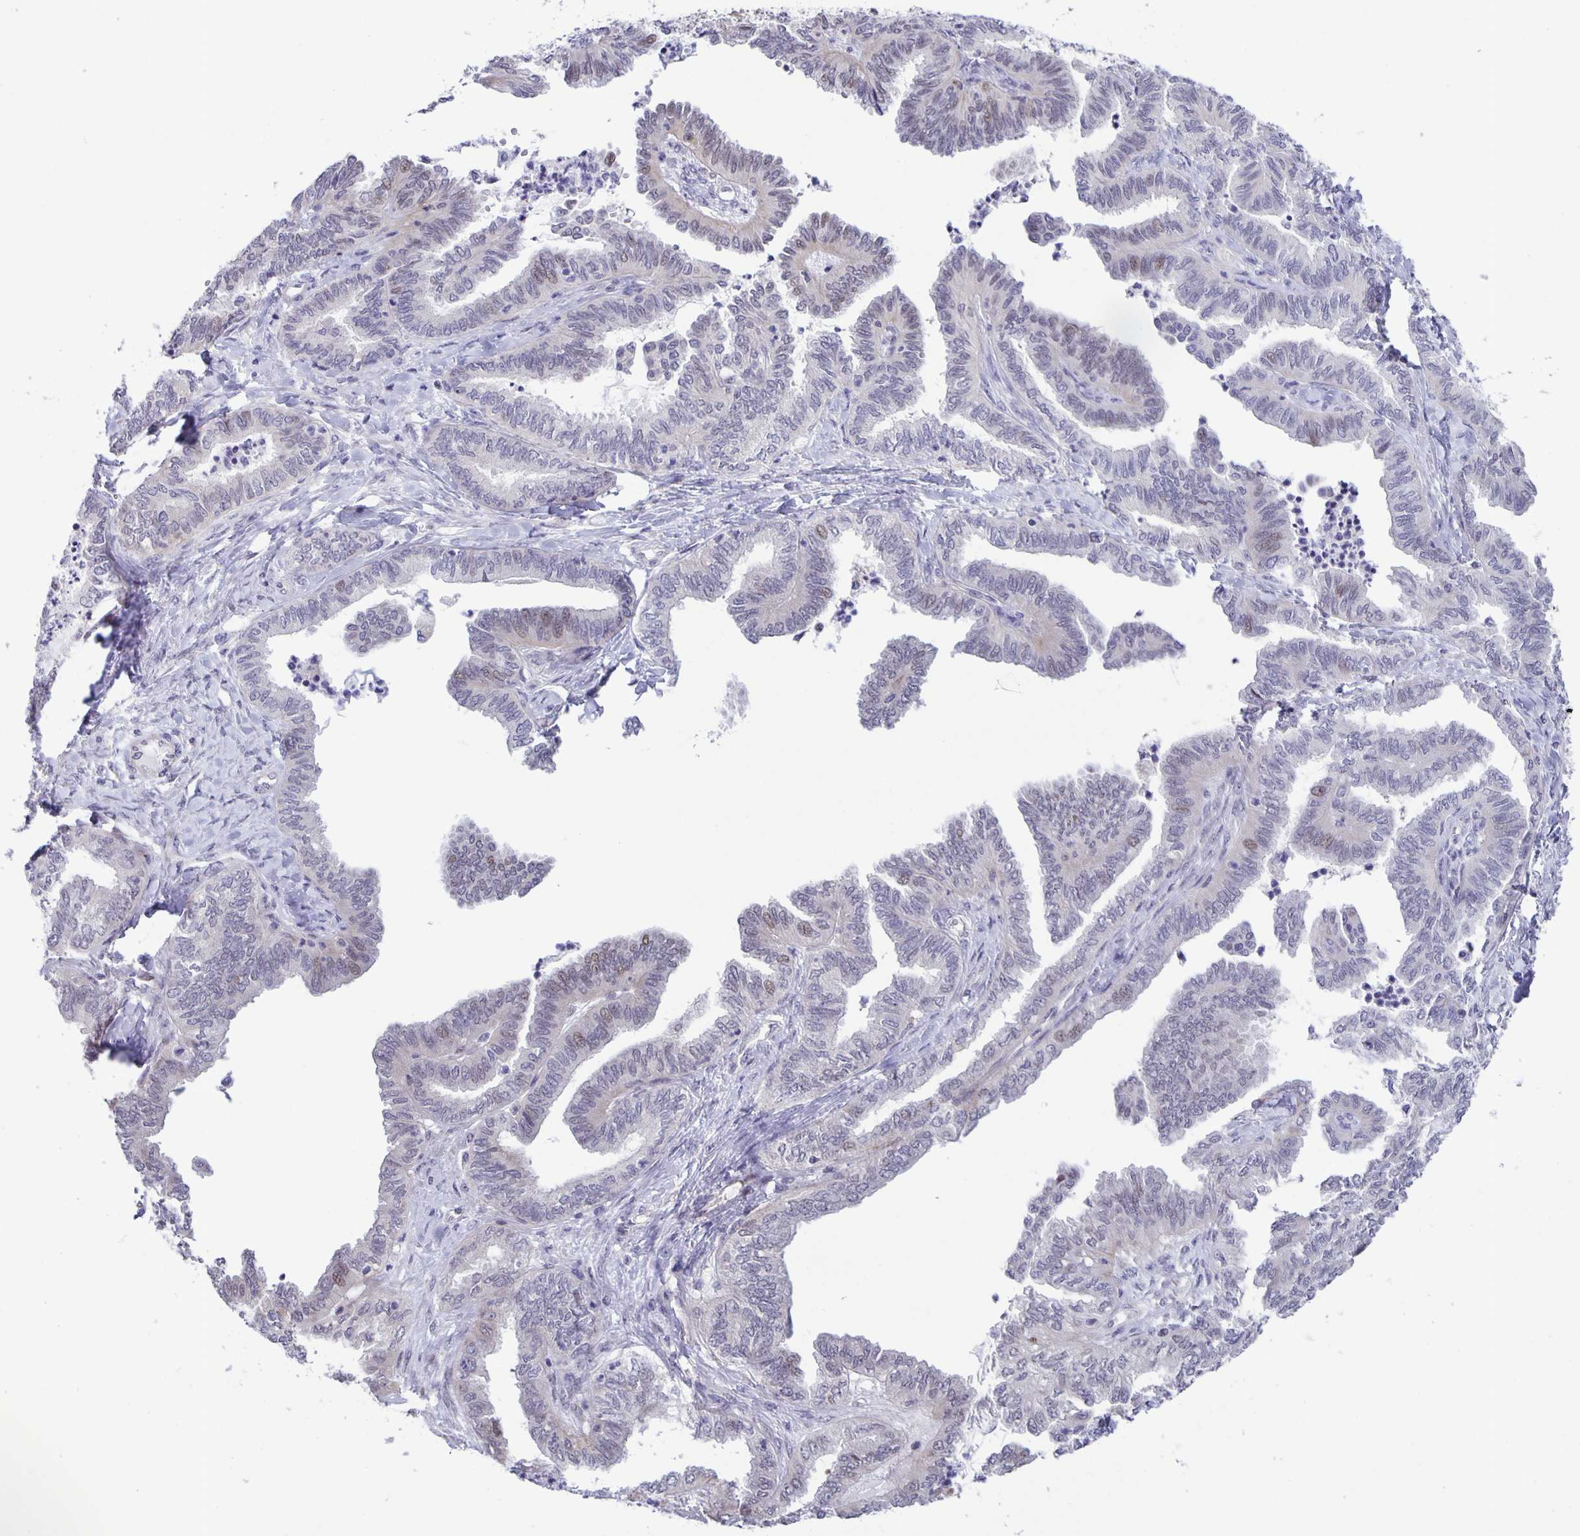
{"staining": {"intensity": "negative", "quantity": "none", "location": "none"}, "tissue": "ovarian cancer", "cell_type": "Tumor cells", "image_type": "cancer", "snomed": [{"axis": "morphology", "description": "Carcinoma, endometroid"}, {"axis": "topography", "description": "Ovary"}], "caption": "IHC histopathology image of neoplastic tissue: human ovarian cancer (endometroid carcinoma) stained with DAB (3,3'-diaminobenzidine) reveals no significant protein positivity in tumor cells.", "gene": "MAPK12", "patient": {"sex": "female", "age": 70}}